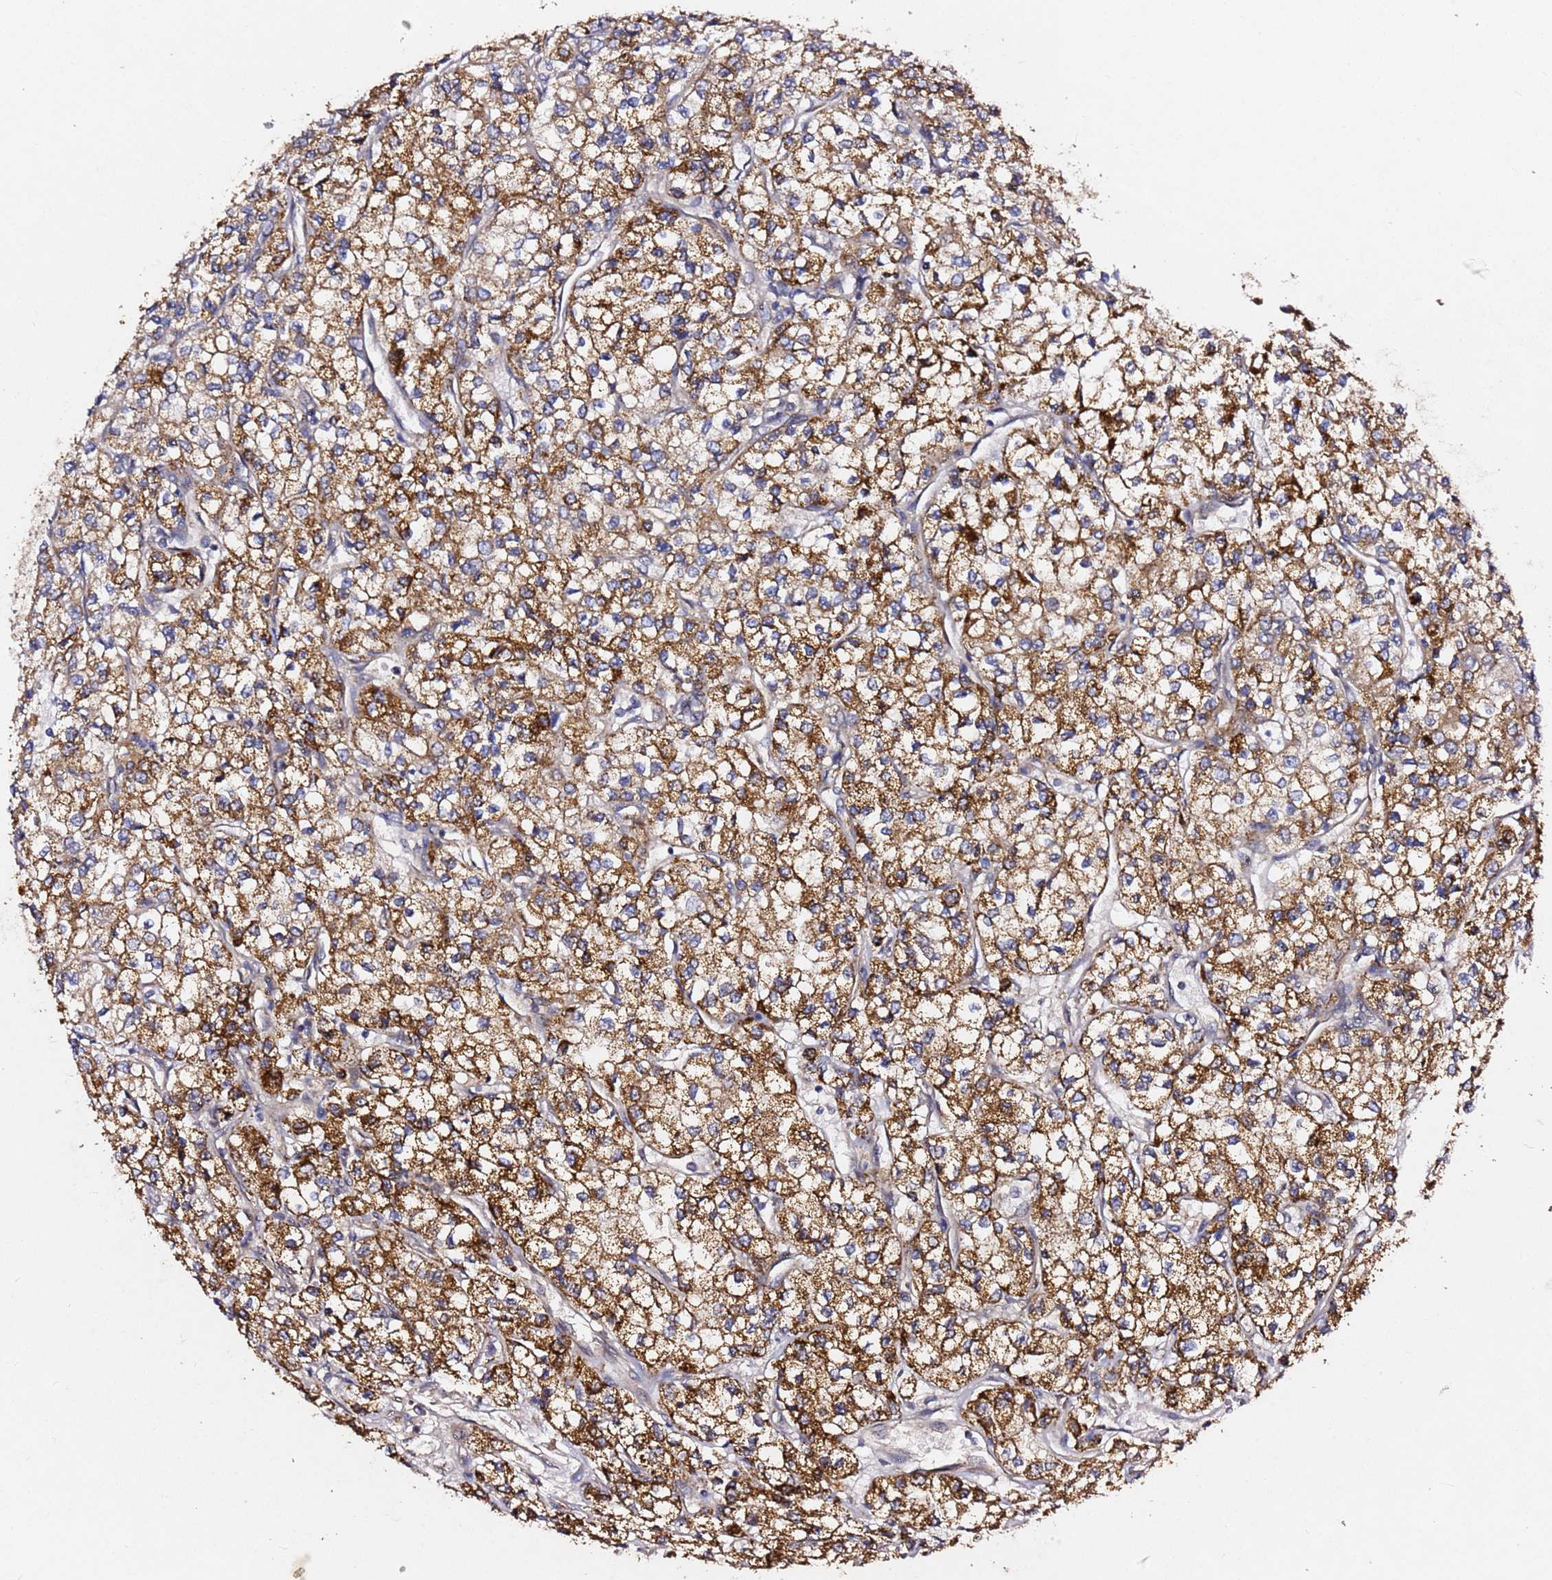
{"staining": {"intensity": "moderate", "quantity": ">75%", "location": "cytoplasmic/membranous"}, "tissue": "renal cancer", "cell_type": "Tumor cells", "image_type": "cancer", "snomed": [{"axis": "morphology", "description": "Adenocarcinoma, NOS"}, {"axis": "topography", "description": "Kidney"}], "caption": "Moderate cytoplasmic/membranous positivity is appreciated in approximately >75% of tumor cells in renal adenocarcinoma. (DAB = brown stain, brightfield microscopy at high magnification).", "gene": "ALG11", "patient": {"sex": "male", "age": 80}}